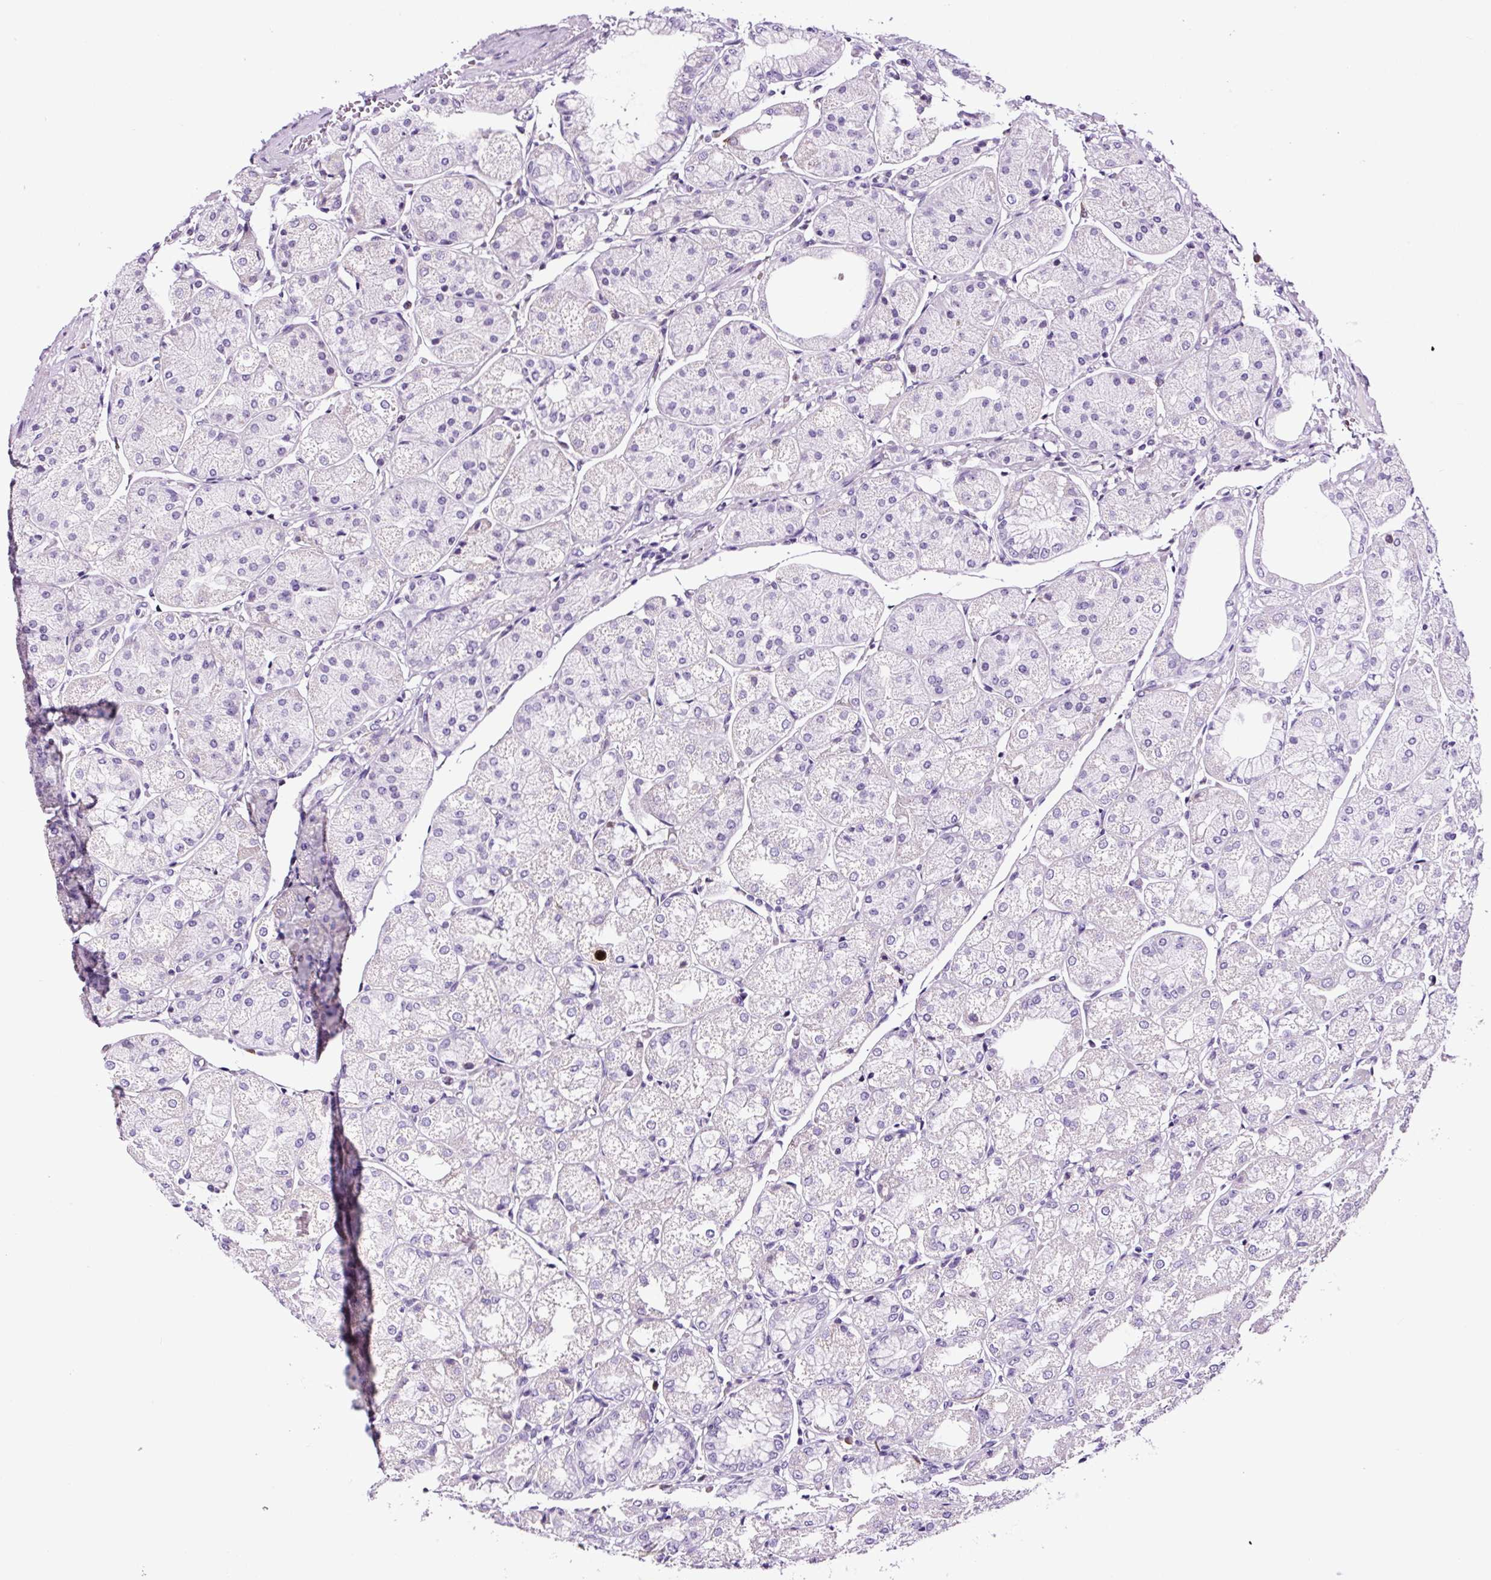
{"staining": {"intensity": "negative", "quantity": "none", "location": "none"}, "tissue": "stomach", "cell_type": "Glandular cells", "image_type": "normal", "snomed": [{"axis": "morphology", "description": "Normal tissue, NOS"}, {"axis": "topography", "description": "Stomach, upper"}], "caption": "Glandular cells are negative for protein expression in unremarkable human stomach.", "gene": "TAFA3", "patient": {"sex": "male", "age": 72}}